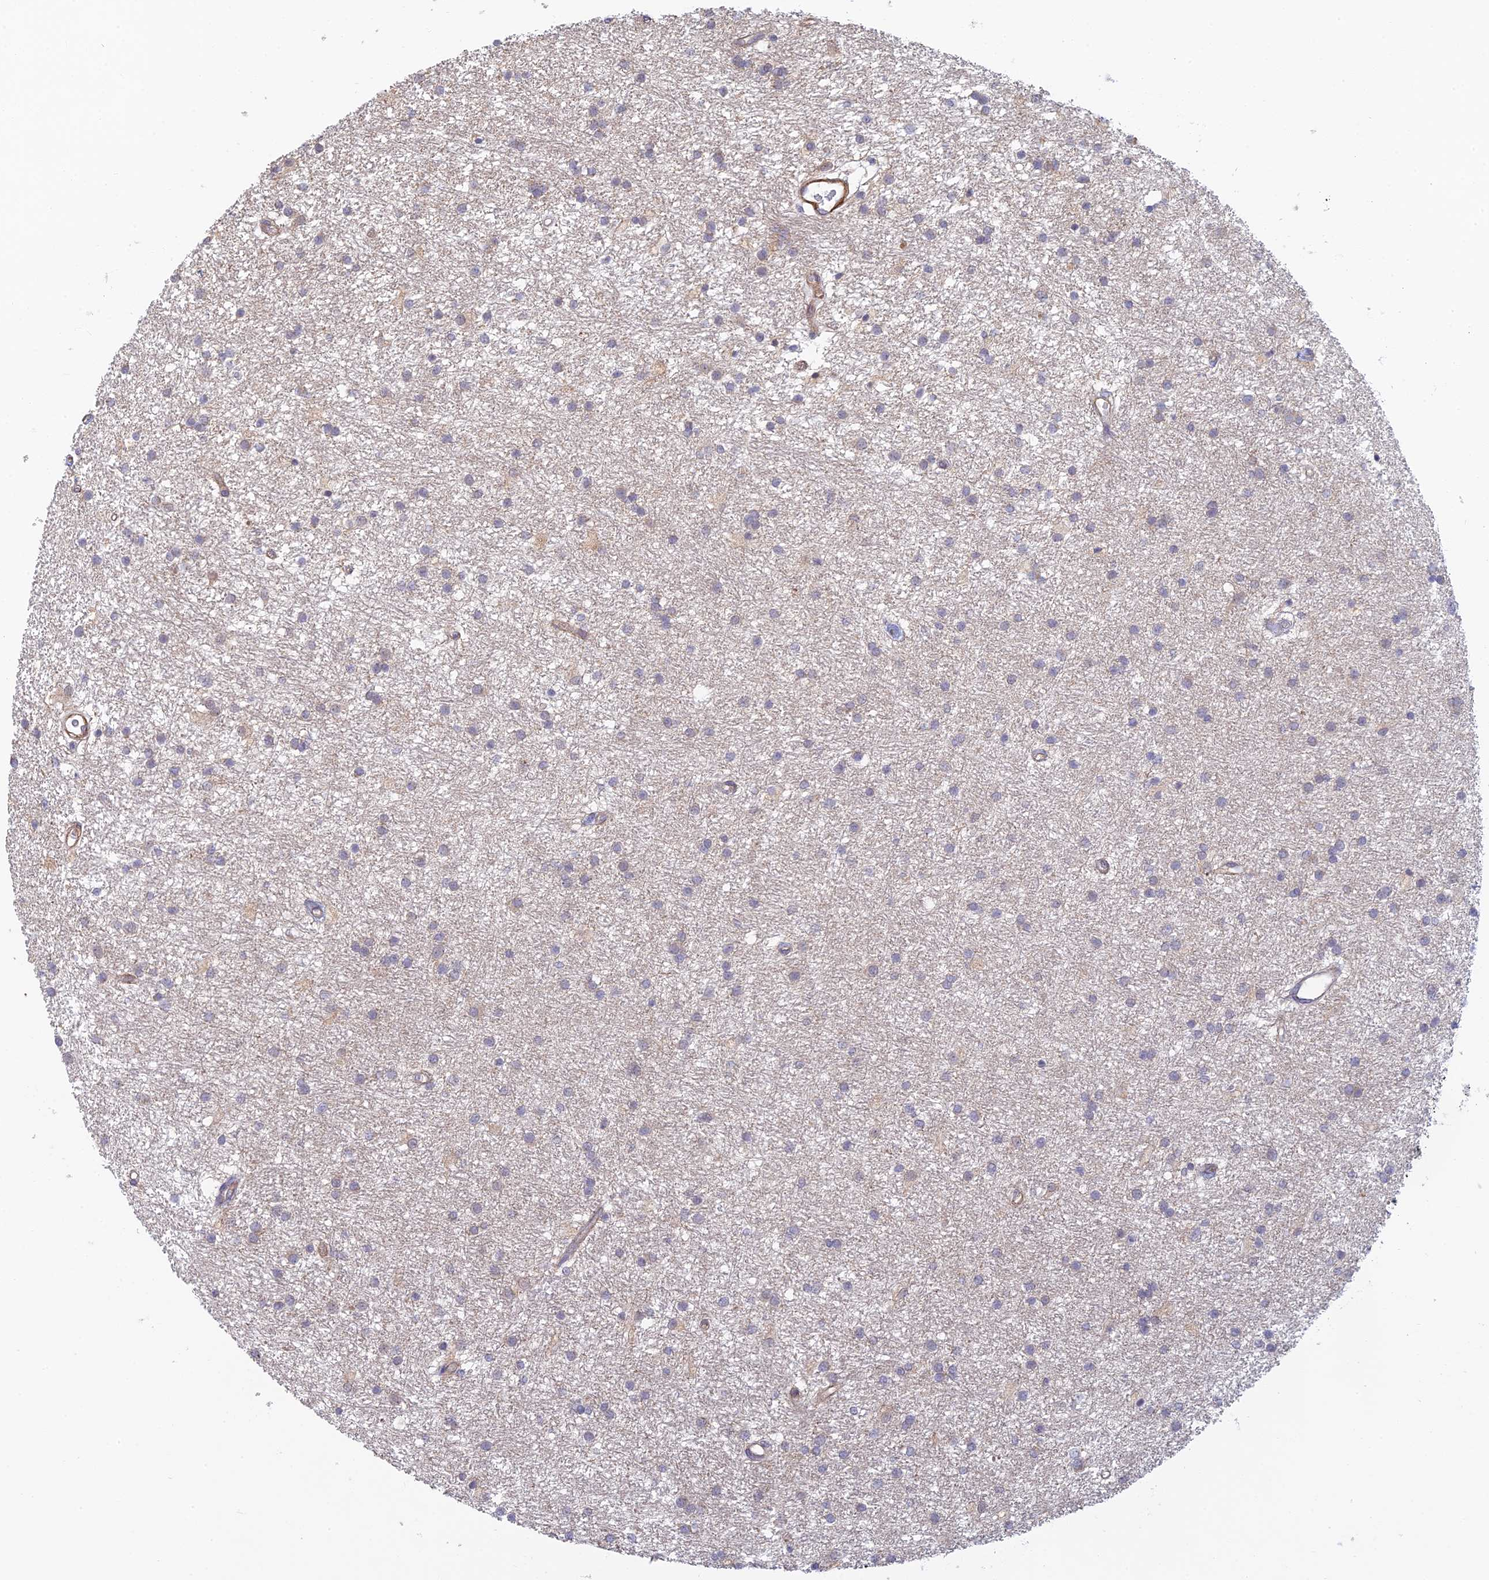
{"staining": {"intensity": "negative", "quantity": "none", "location": "none"}, "tissue": "glioma", "cell_type": "Tumor cells", "image_type": "cancer", "snomed": [{"axis": "morphology", "description": "Glioma, malignant, High grade"}, {"axis": "topography", "description": "Brain"}], "caption": "This is an immunohistochemistry histopathology image of high-grade glioma (malignant). There is no staining in tumor cells.", "gene": "CFAP92", "patient": {"sex": "male", "age": 77}}